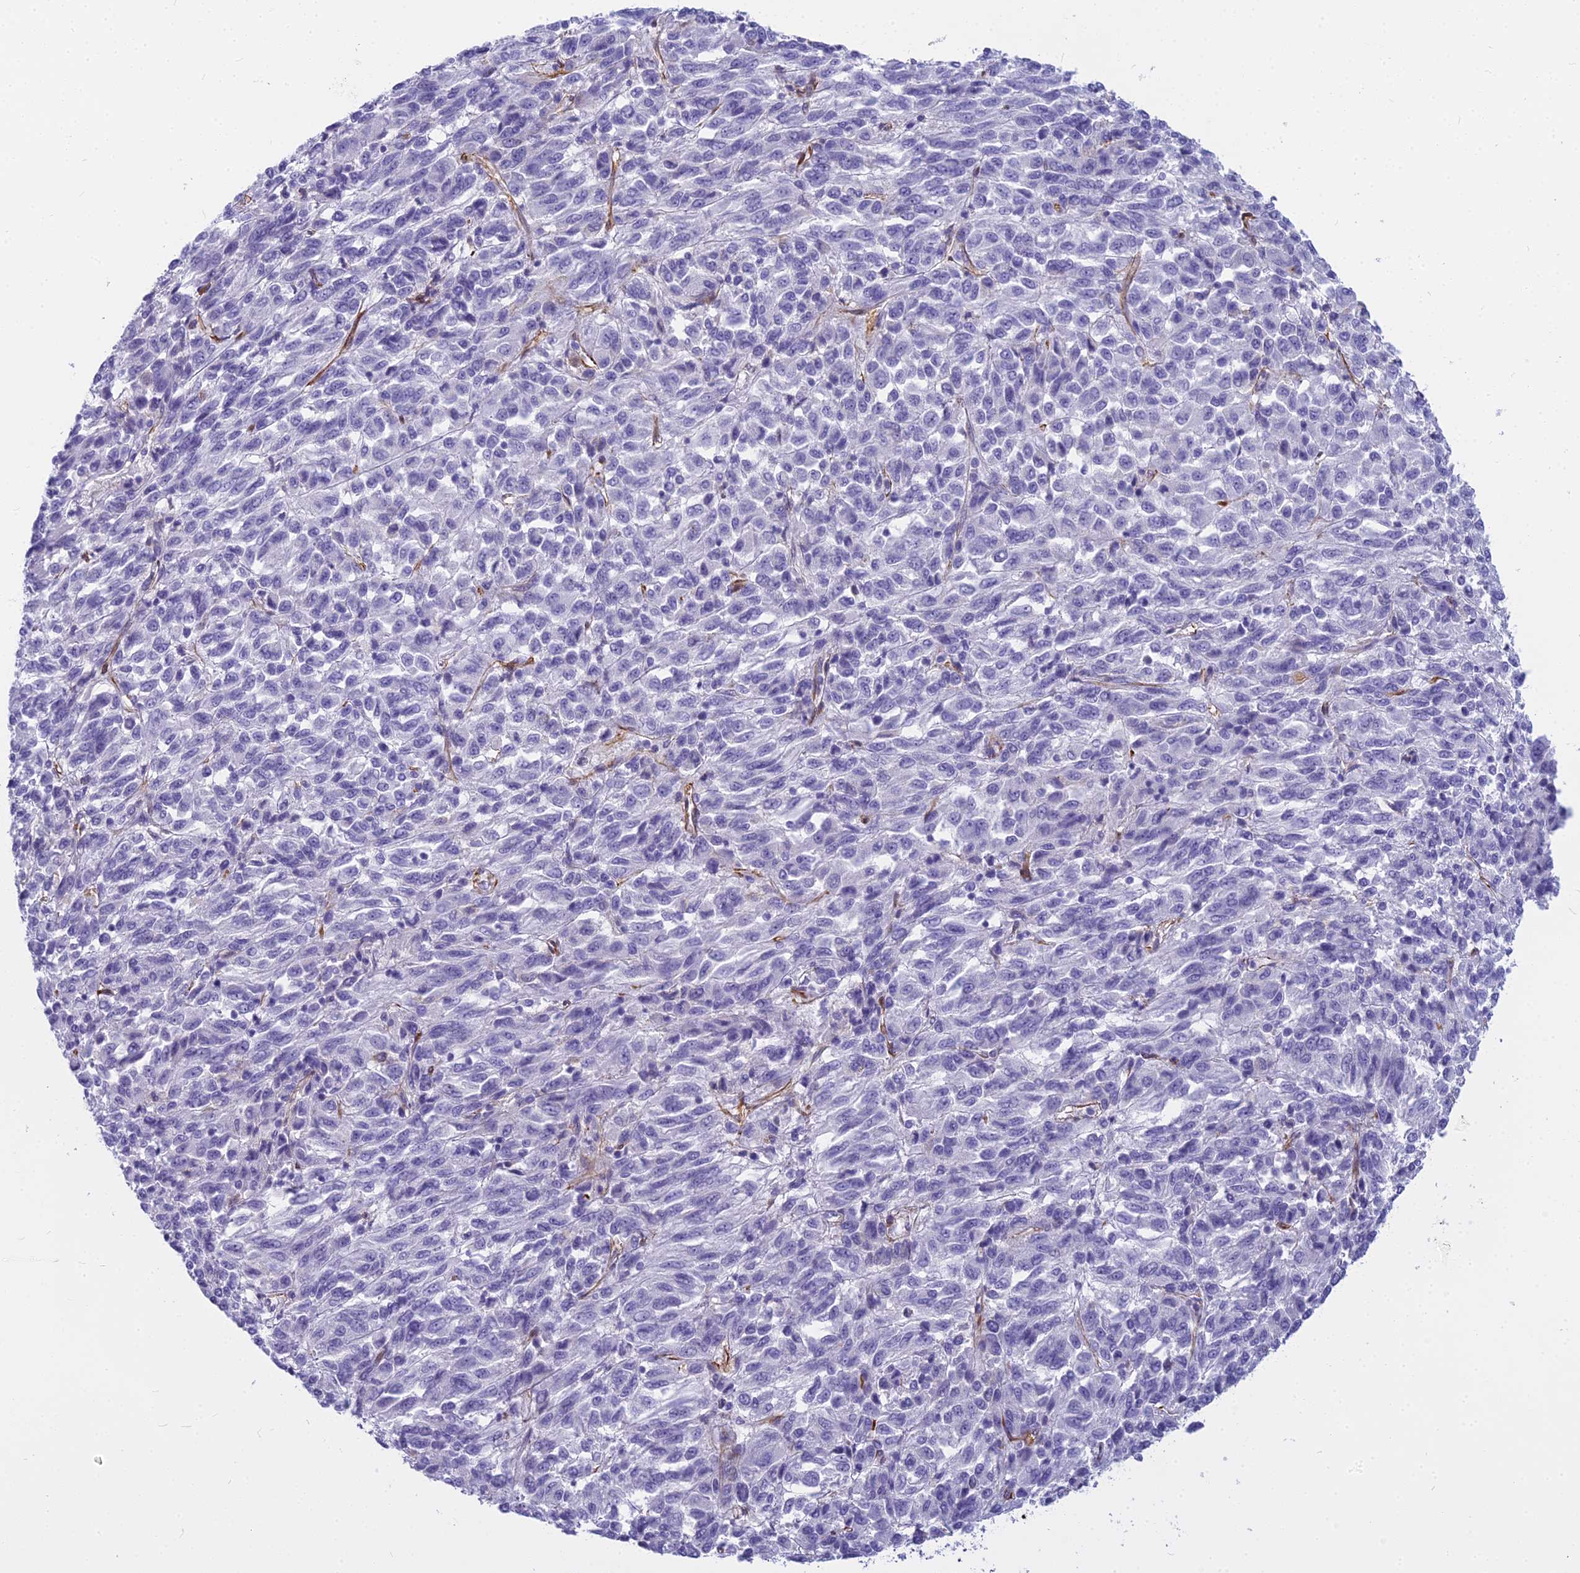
{"staining": {"intensity": "negative", "quantity": "none", "location": "none"}, "tissue": "melanoma", "cell_type": "Tumor cells", "image_type": "cancer", "snomed": [{"axis": "morphology", "description": "Malignant melanoma, Metastatic site"}, {"axis": "topography", "description": "Lung"}], "caption": "IHC micrograph of neoplastic tissue: melanoma stained with DAB (3,3'-diaminobenzidine) demonstrates no significant protein positivity in tumor cells.", "gene": "EVI2A", "patient": {"sex": "male", "age": 64}}